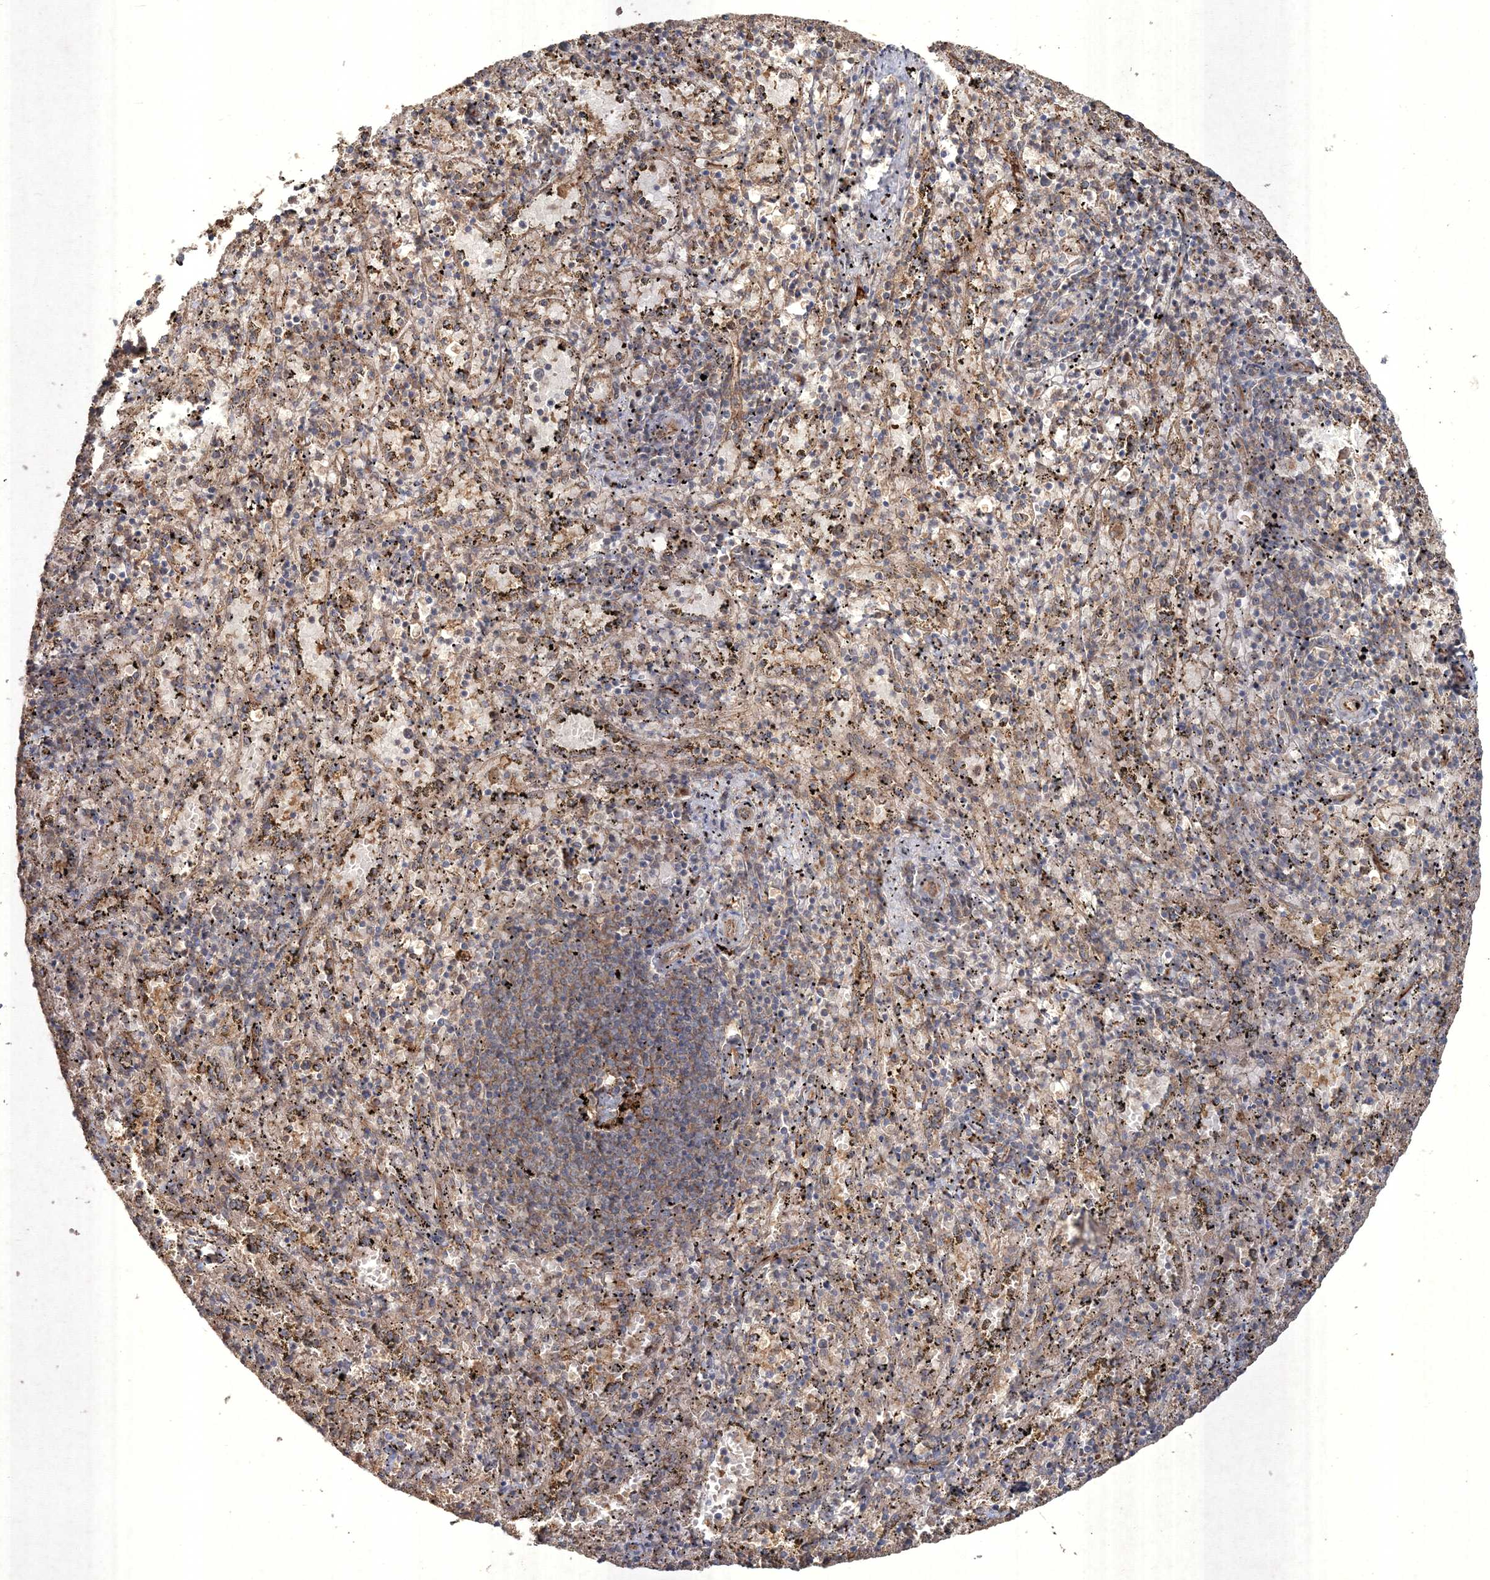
{"staining": {"intensity": "weak", "quantity": "<25%", "location": "cytoplasmic/membranous"}, "tissue": "spleen", "cell_type": "Cells in red pulp", "image_type": "normal", "snomed": [{"axis": "morphology", "description": "Normal tissue, NOS"}, {"axis": "topography", "description": "Spleen"}], "caption": "The histopathology image displays no staining of cells in red pulp in normal spleen.", "gene": "SPRY1", "patient": {"sex": "male", "age": 11}}